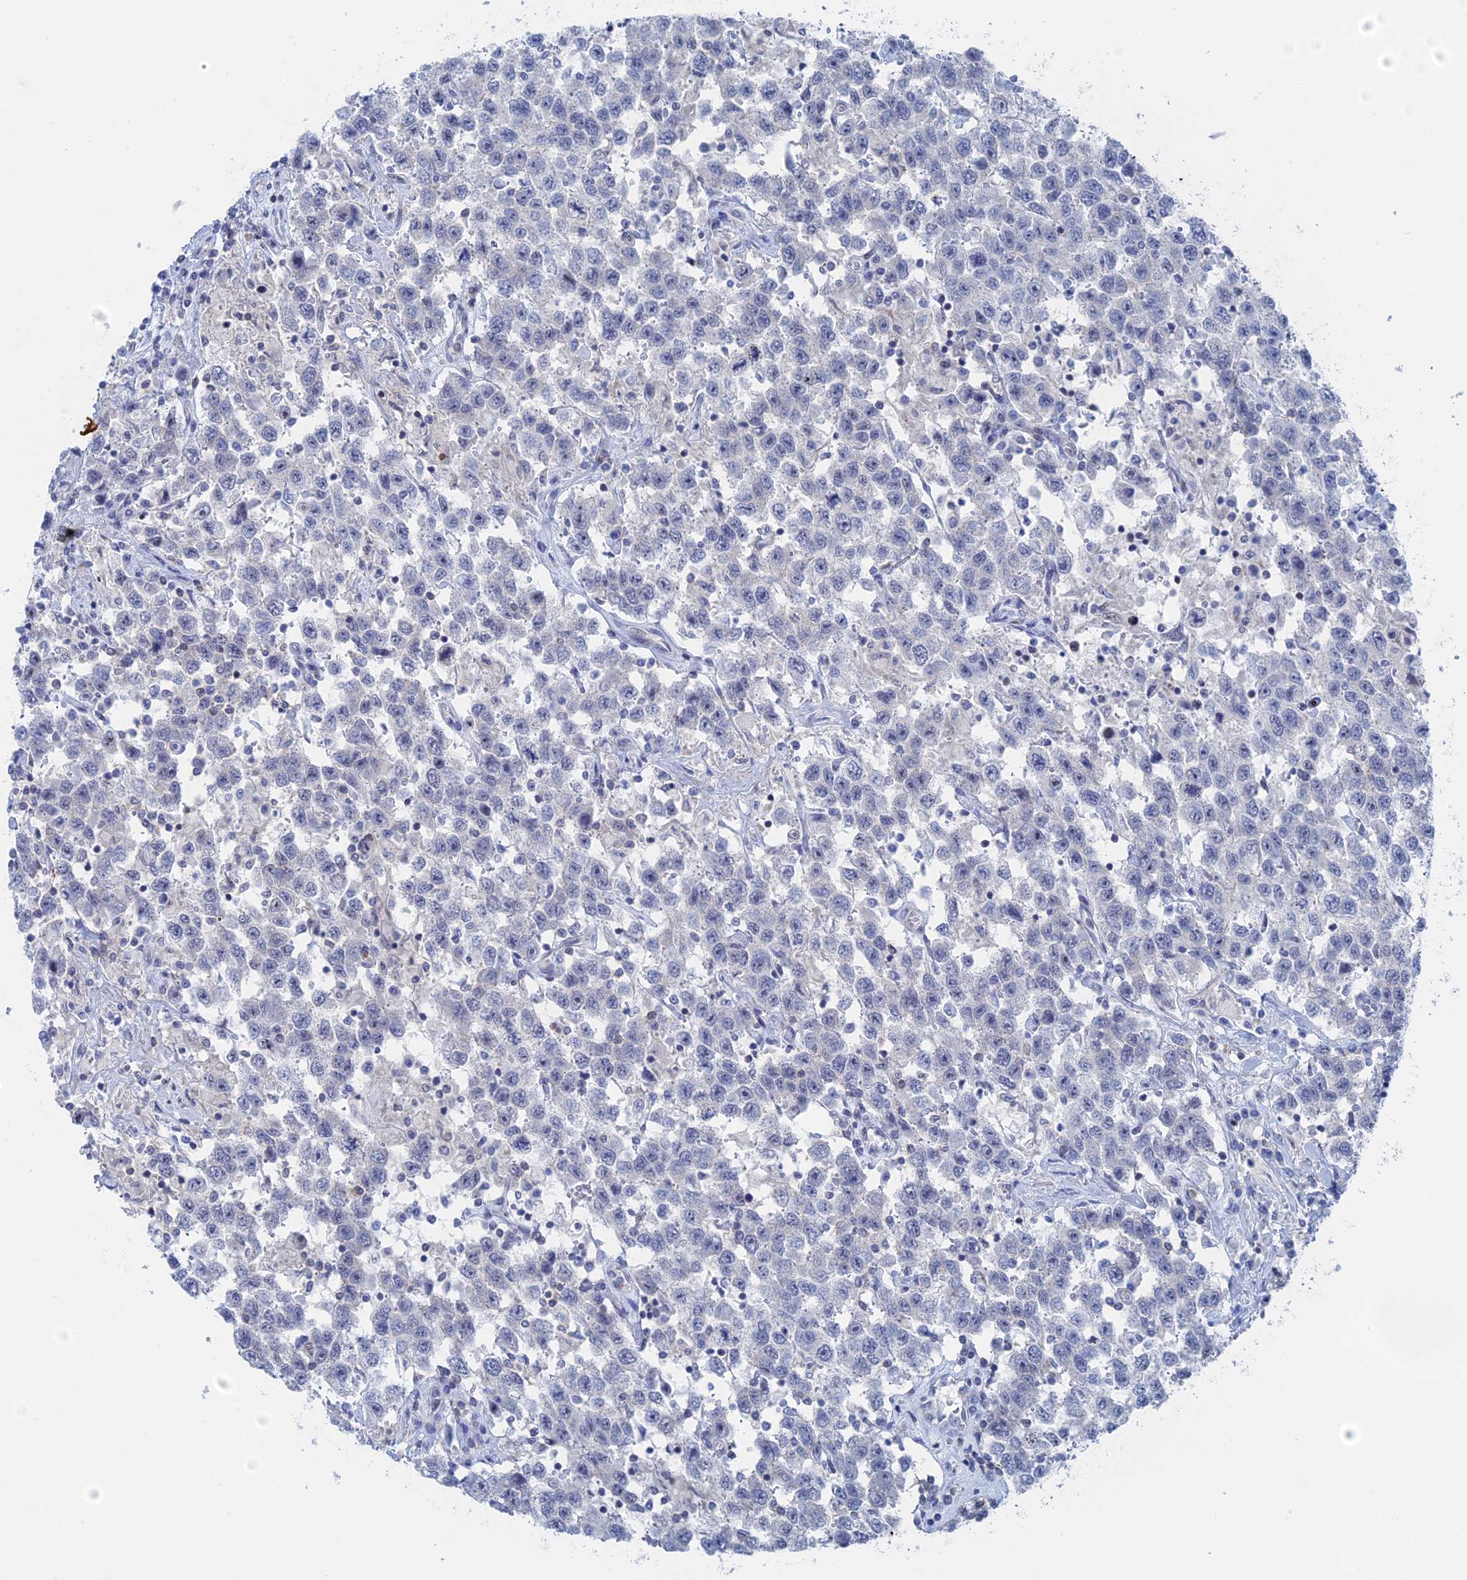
{"staining": {"intensity": "negative", "quantity": "none", "location": "none"}, "tissue": "testis cancer", "cell_type": "Tumor cells", "image_type": "cancer", "snomed": [{"axis": "morphology", "description": "Seminoma, NOS"}, {"axis": "topography", "description": "Testis"}], "caption": "A histopathology image of human seminoma (testis) is negative for staining in tumor cells.", "gene": "IL7", "patient": {"sex": "male", "age": 41}}